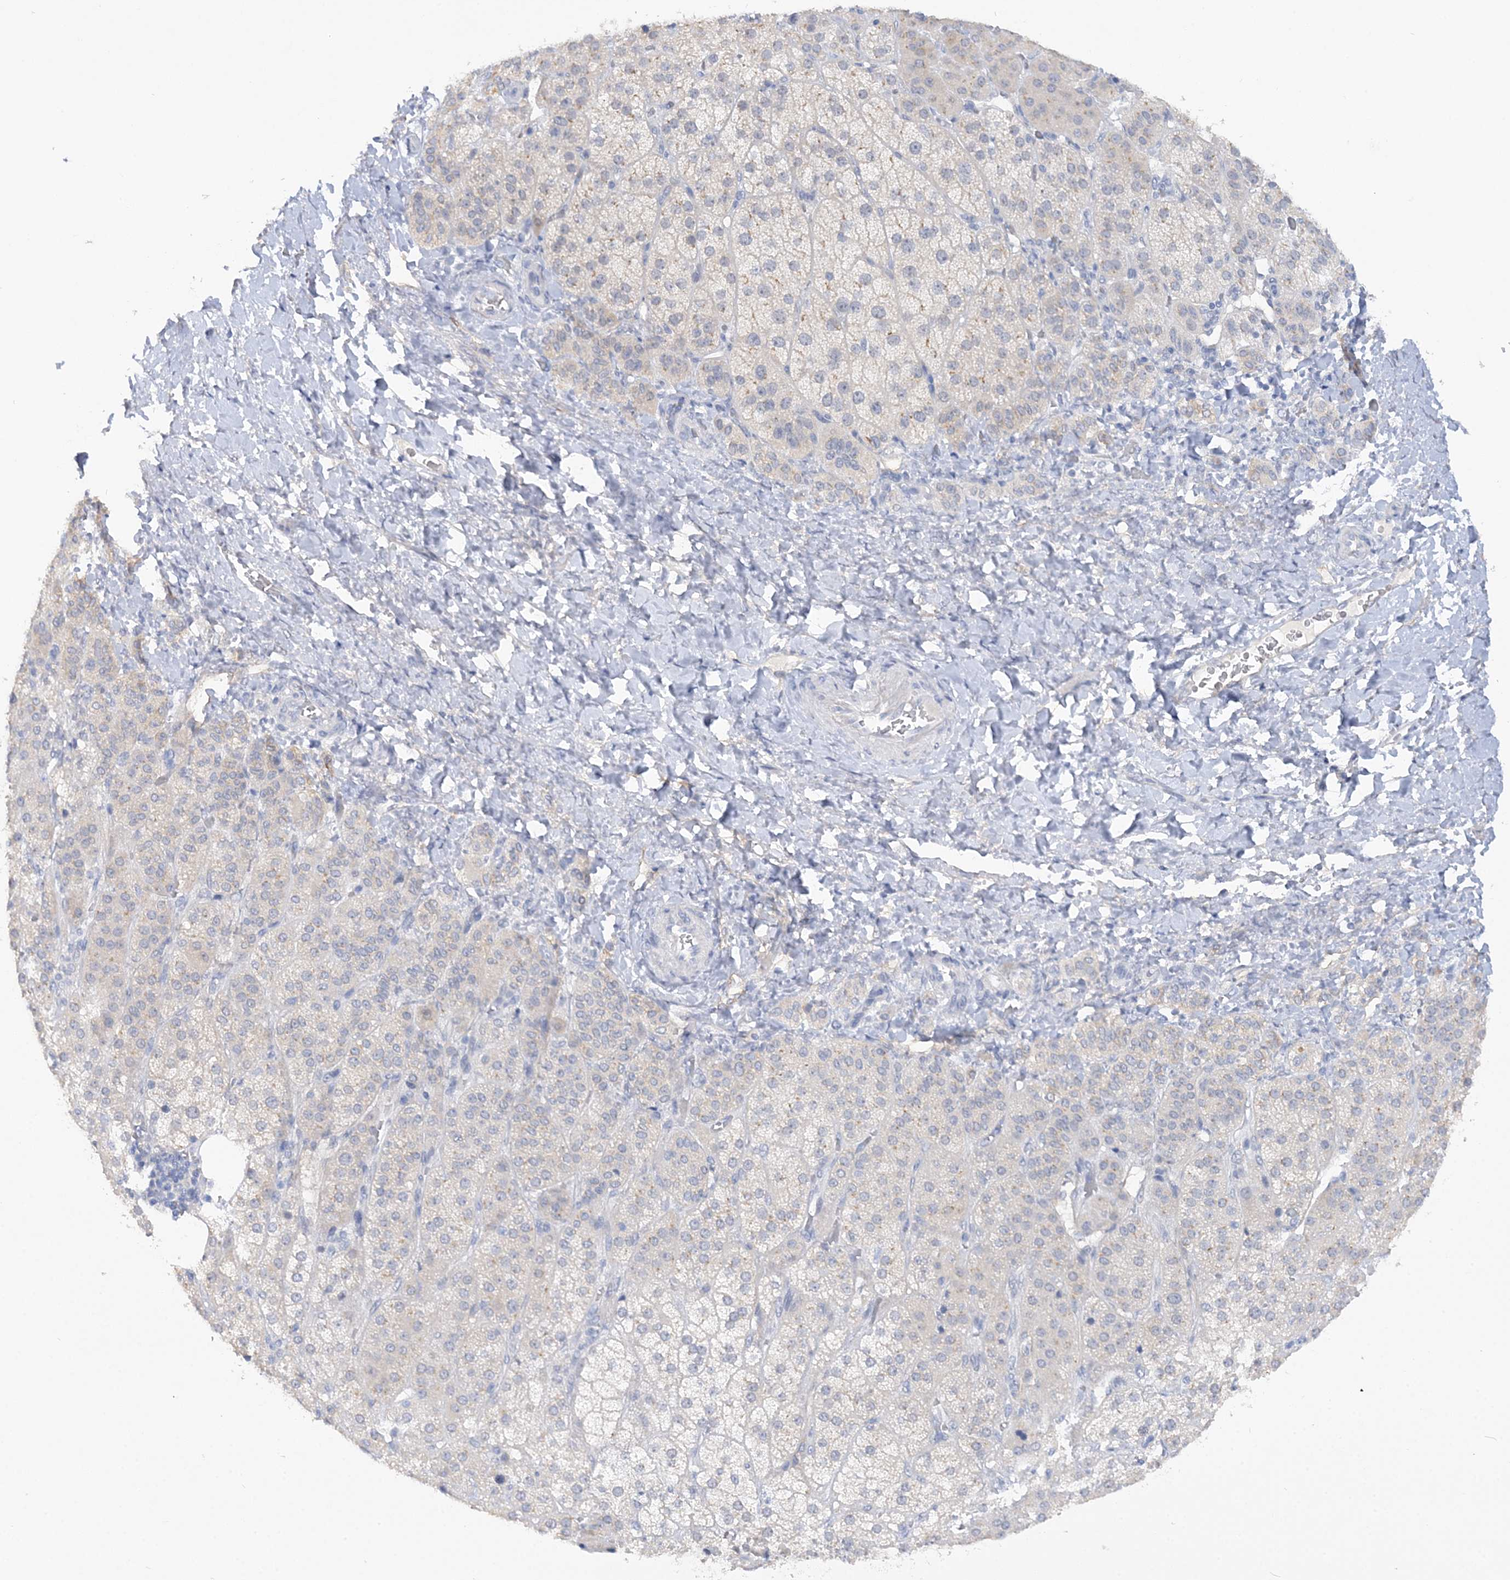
{"staining": {"intensity": "moderate", "quantity": "<25%", "location": "cytoplasmic/membranous"}, "tissue": "adrenal gland", "cell_type": "Glandular cells", "image_type": "normal", "snomed": [{"axis": "morphology", "description": "Normal tissue, NOS"}, {"axis": "topography", "description": "Adrenal gland"}], "caption": "IHC (DAB) staining of benign adrenal gland displays moderate cytoplasmic/membranous protein expression in about <25% of glandular cells. The protein is shown in brown color, while the nuclei are stained blue.", "gene": "RPEL1", "patient": {"sex": "female", "age": 57}}